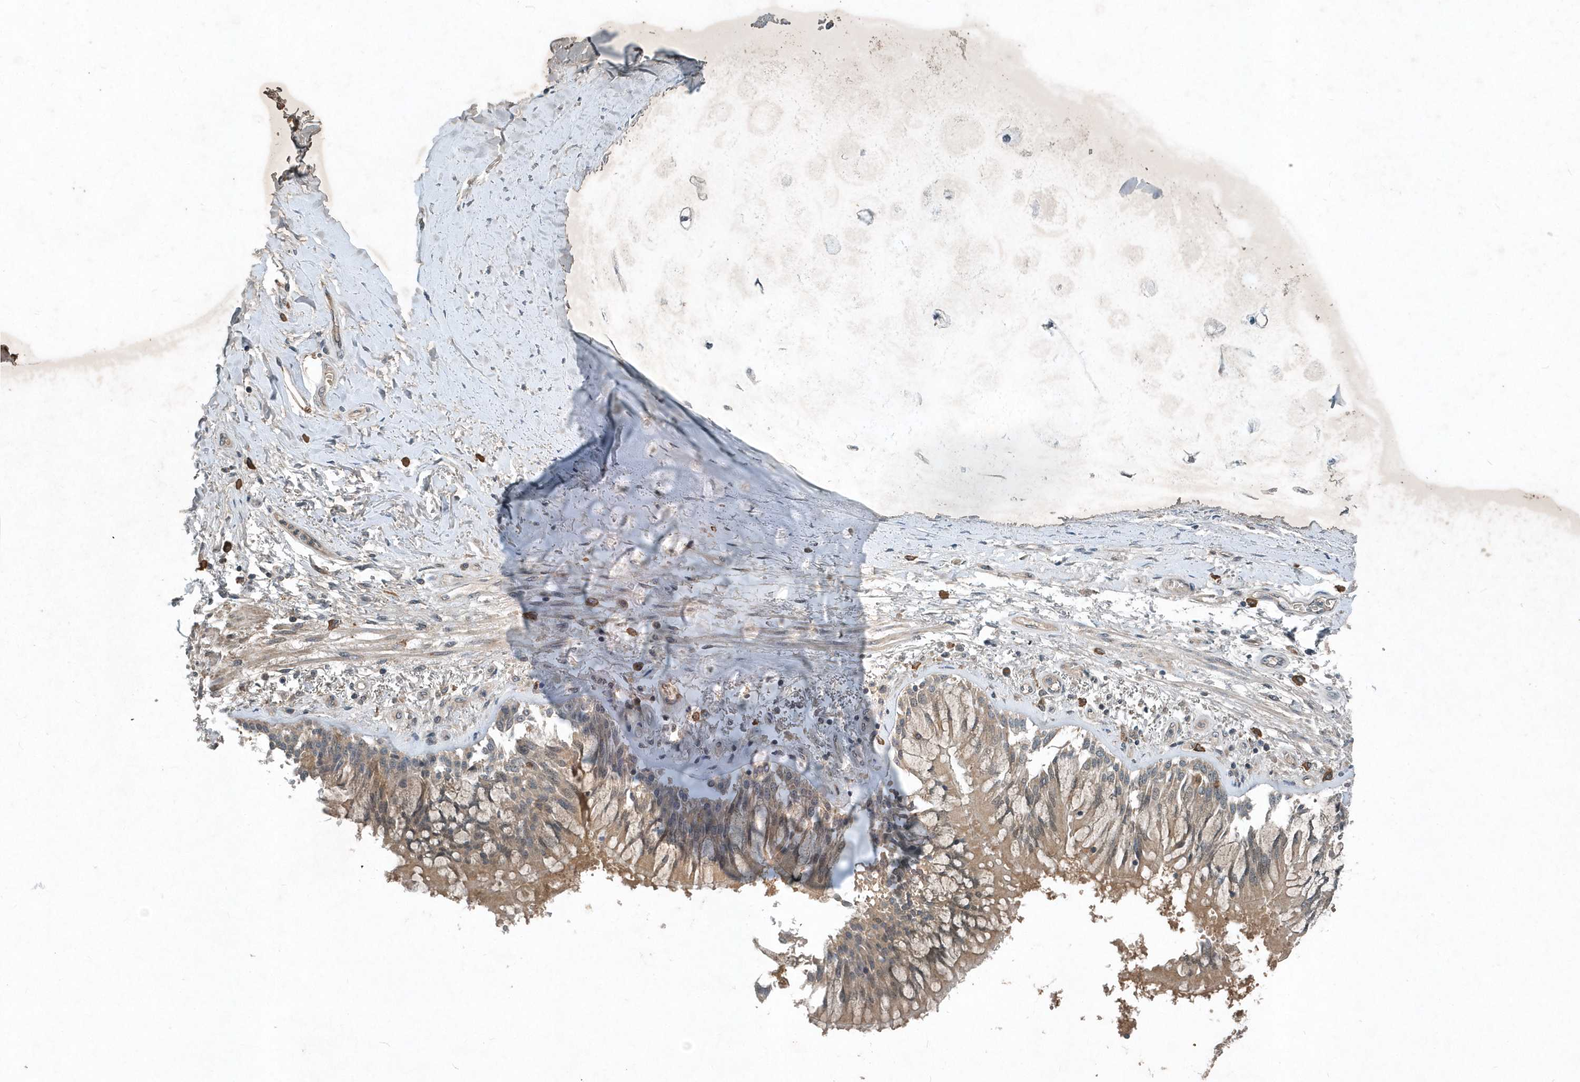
{"staining": {"intensity": "weak", "quantity": "25%-75%", "location": "cytoplasmic/membranous"}, "tissue": "adipose tissue", "cell_type": "Adipocytes", "image_type": "normal", "snomed": [{"axis": "morphology", "description": "Normal tissue, NOS"}, {"axis": "topography", "description": "Cartilage tissue"}, {"axis": "topography", "description": "Bronchus"}, {"axis": "topography", "description": "Lung"}, {"axis": "topography", "description": "Peripheral nerve tissue"}], "caption": "Weak cytoplasmic/membranous expression is identified in approximately 25%-75% of adipocytes in normal adipose tissue.", "gene": "SCFD2", "patient": {"sex": "female", "age": 49}}